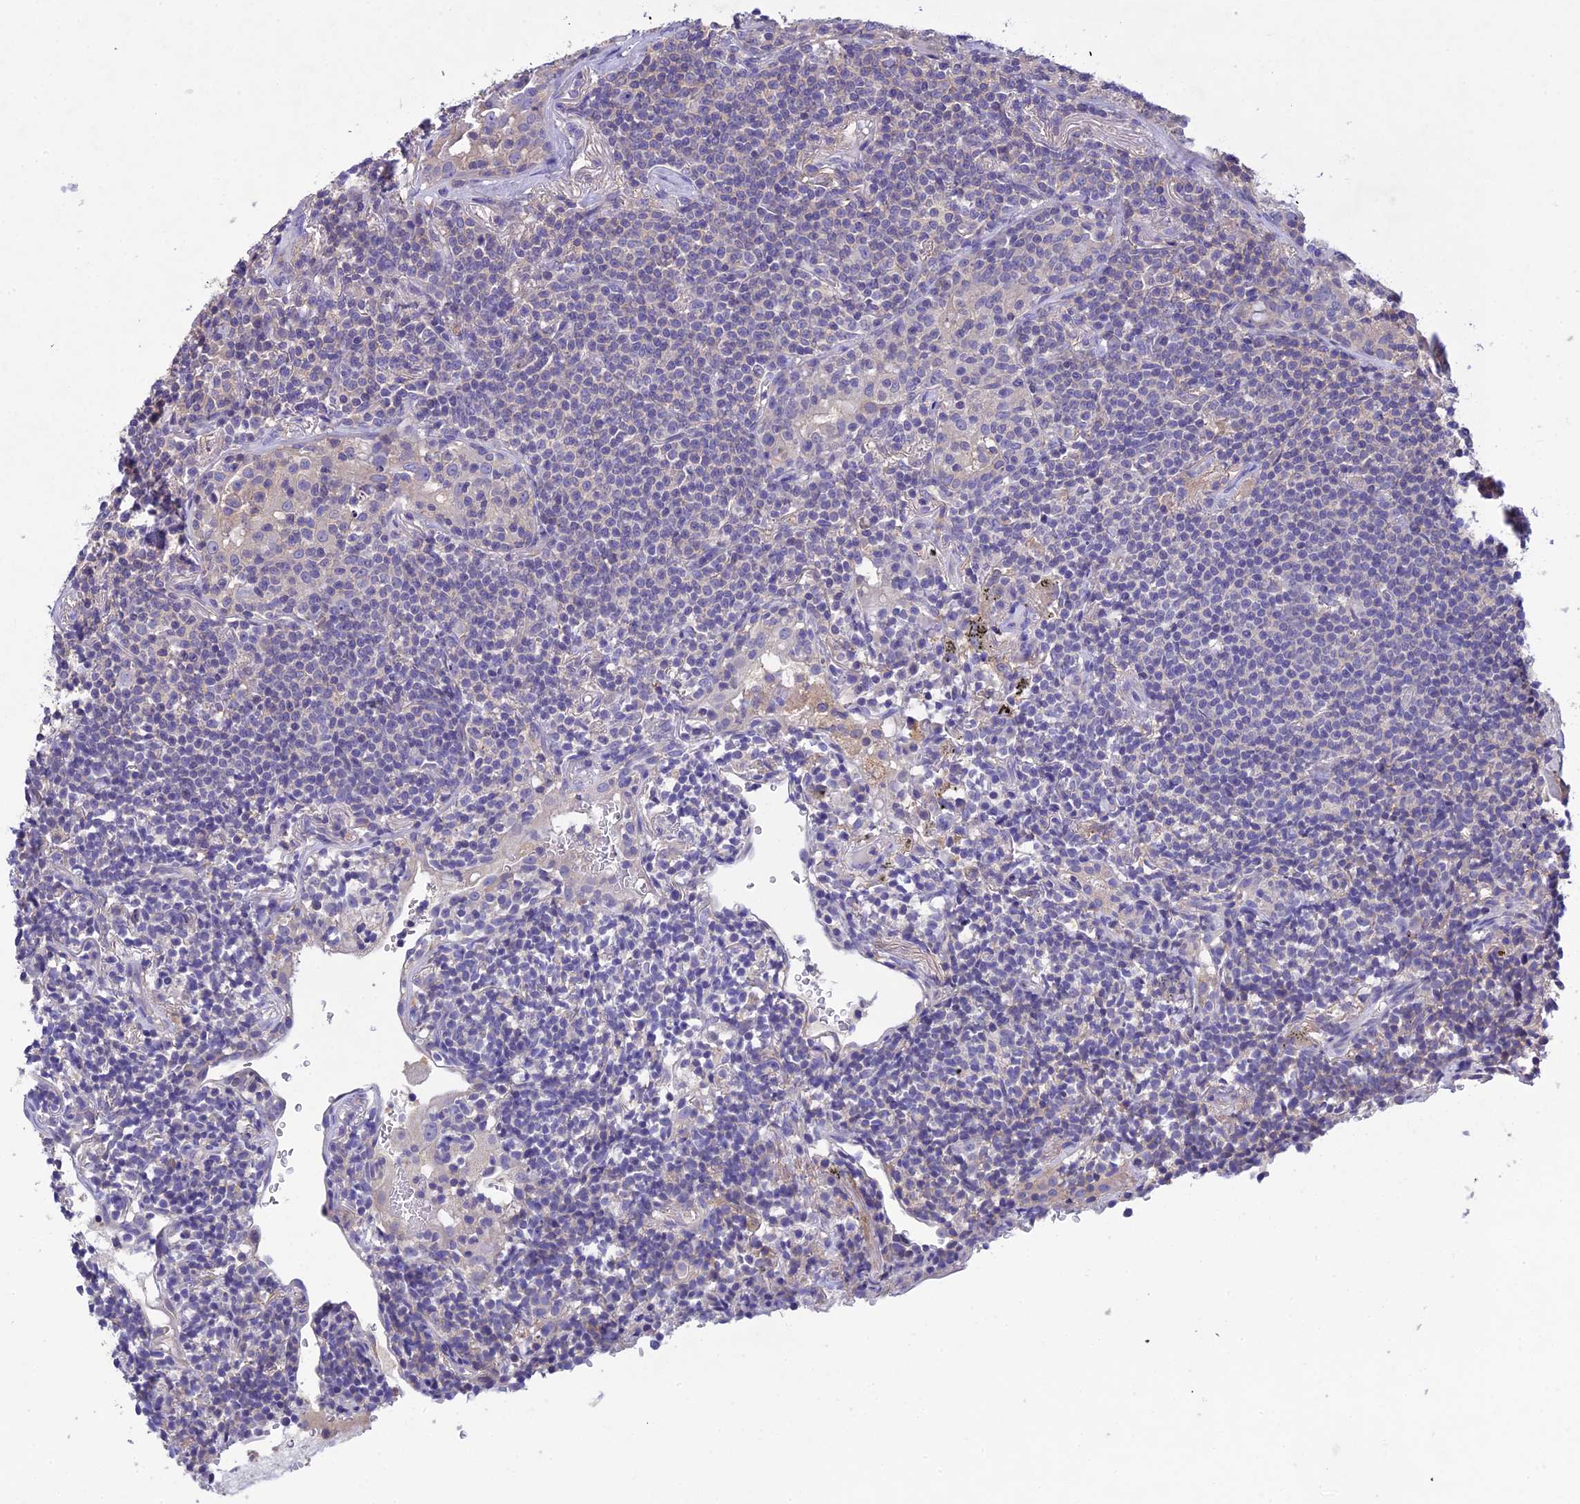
{"staining": {"intensity": "negative", "quantity": "none", "location": "none"}, "tissue": "lymphoma", "cell_type": "Tumor cells", "image_type": "cancer", "snomed": [{"axis": "morphology", "description": "Malignant lymphoma, non-Hodgkin's type, Low grade"}, {"axis": "topography", "description": "Lung"}], "caption": "This photomicrograph is of low-grade malignant lymphoma, non-Hodgkin's type stained with immunohistochemistry to label a protein in brown with the nuclei are counter-stained blue. There is no staining in tumor cells. Brightfield microscopy of IHC stained with DAB (3,3'-diaminobenzidine) (brown) and hematoxylin (blue), captured at high magnification.", "gene": "SNX24", "patient": {"sex": "female", "age": 71}}